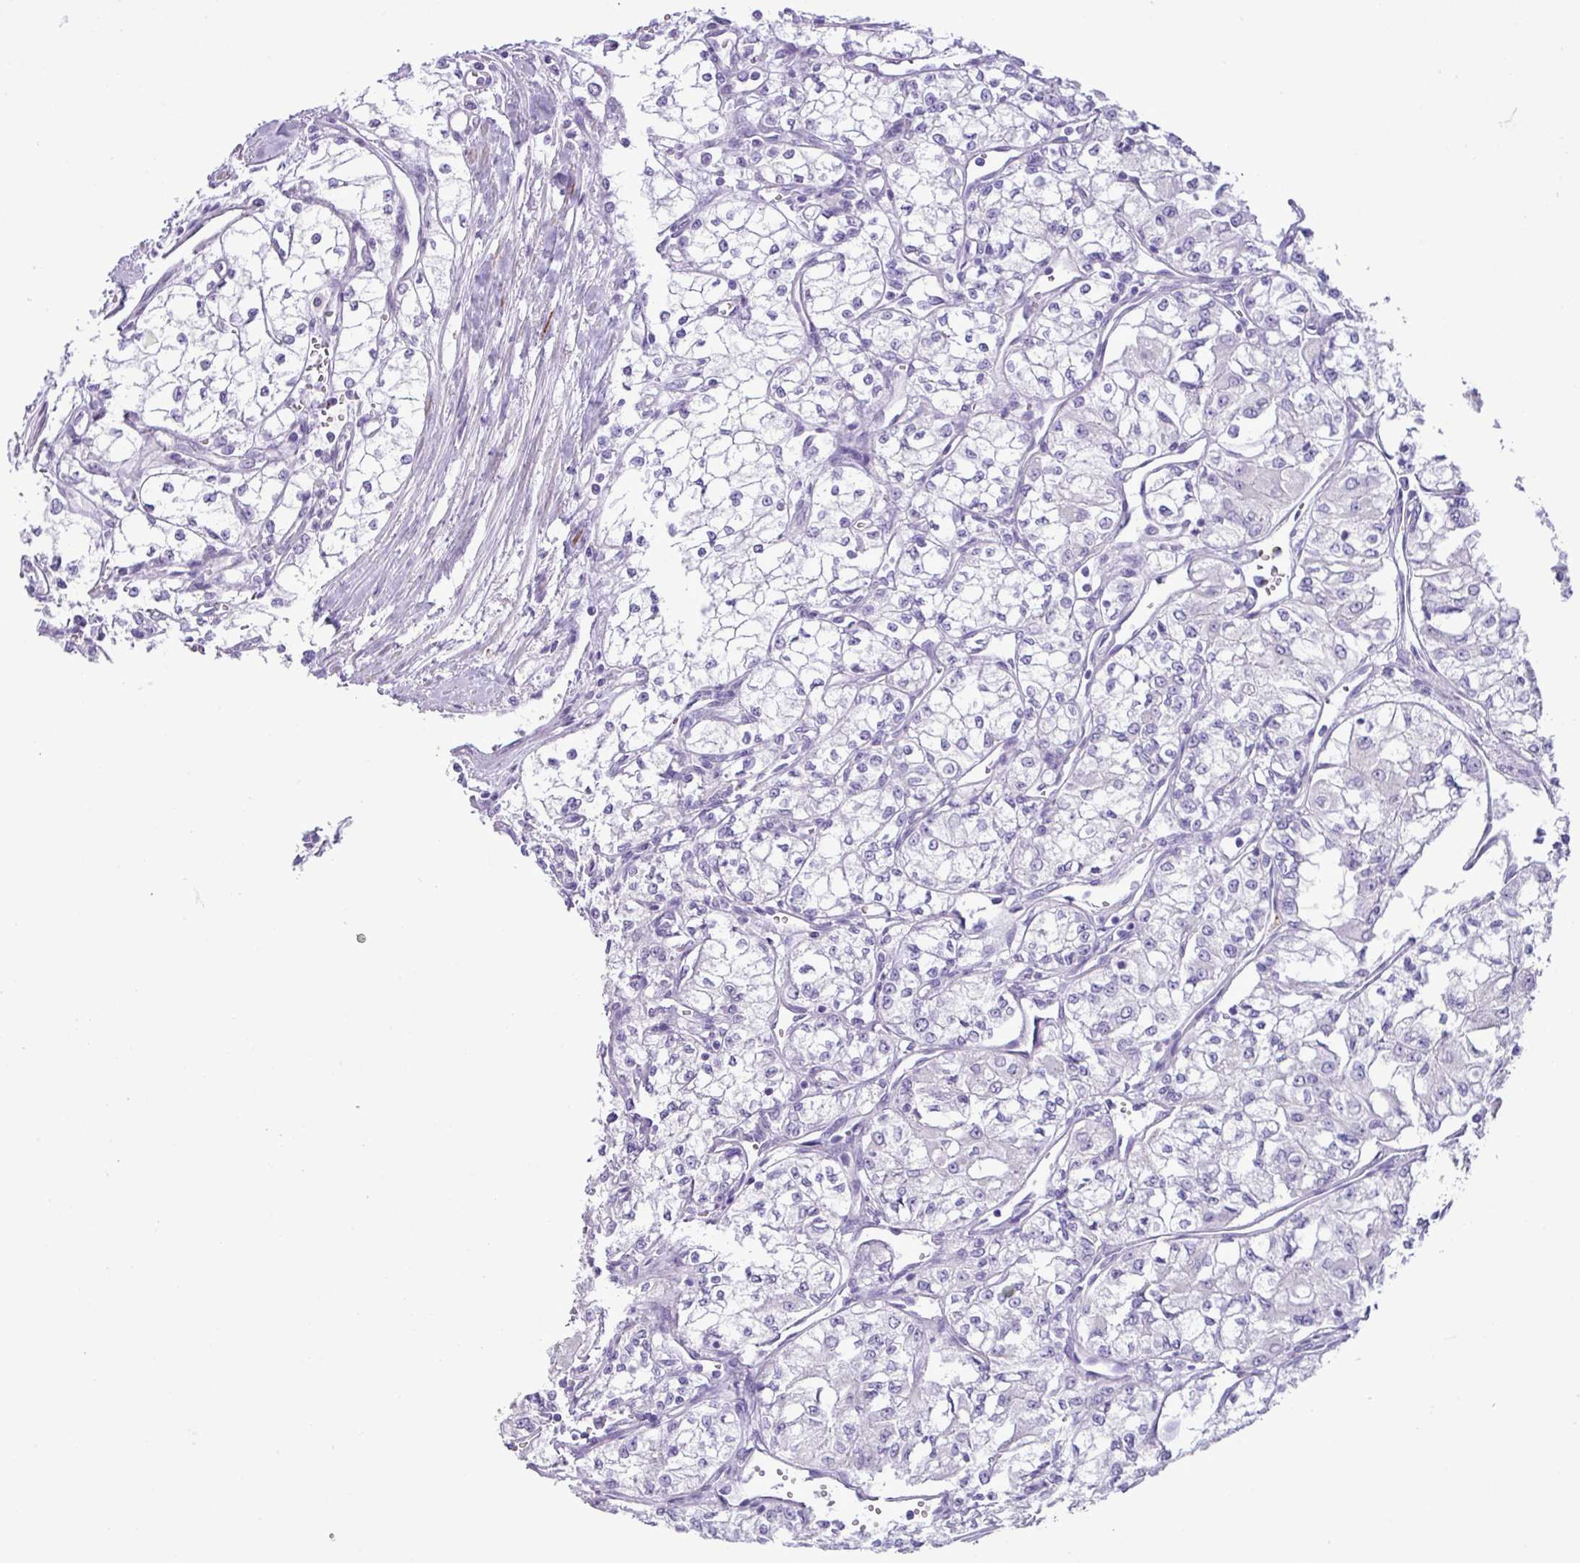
{"staining": {"intensity": "negative", "quantity": "none", "location": "none"}, "tissue": "renal cancer", "cell_type": "Tumor cells", "image_type": "cancer", "snomed": [{"axis": "morphology", "description": "Adenocarcinoma, NOS"}, {"axis": "topography", "description": "Kidney"}], "caption": "Immunohistochemical staining of renal cancer shows no significant expression in tumor cells.", "gene": "ZSCAN5A", "patient": {"sex": "male", "age": 59}}